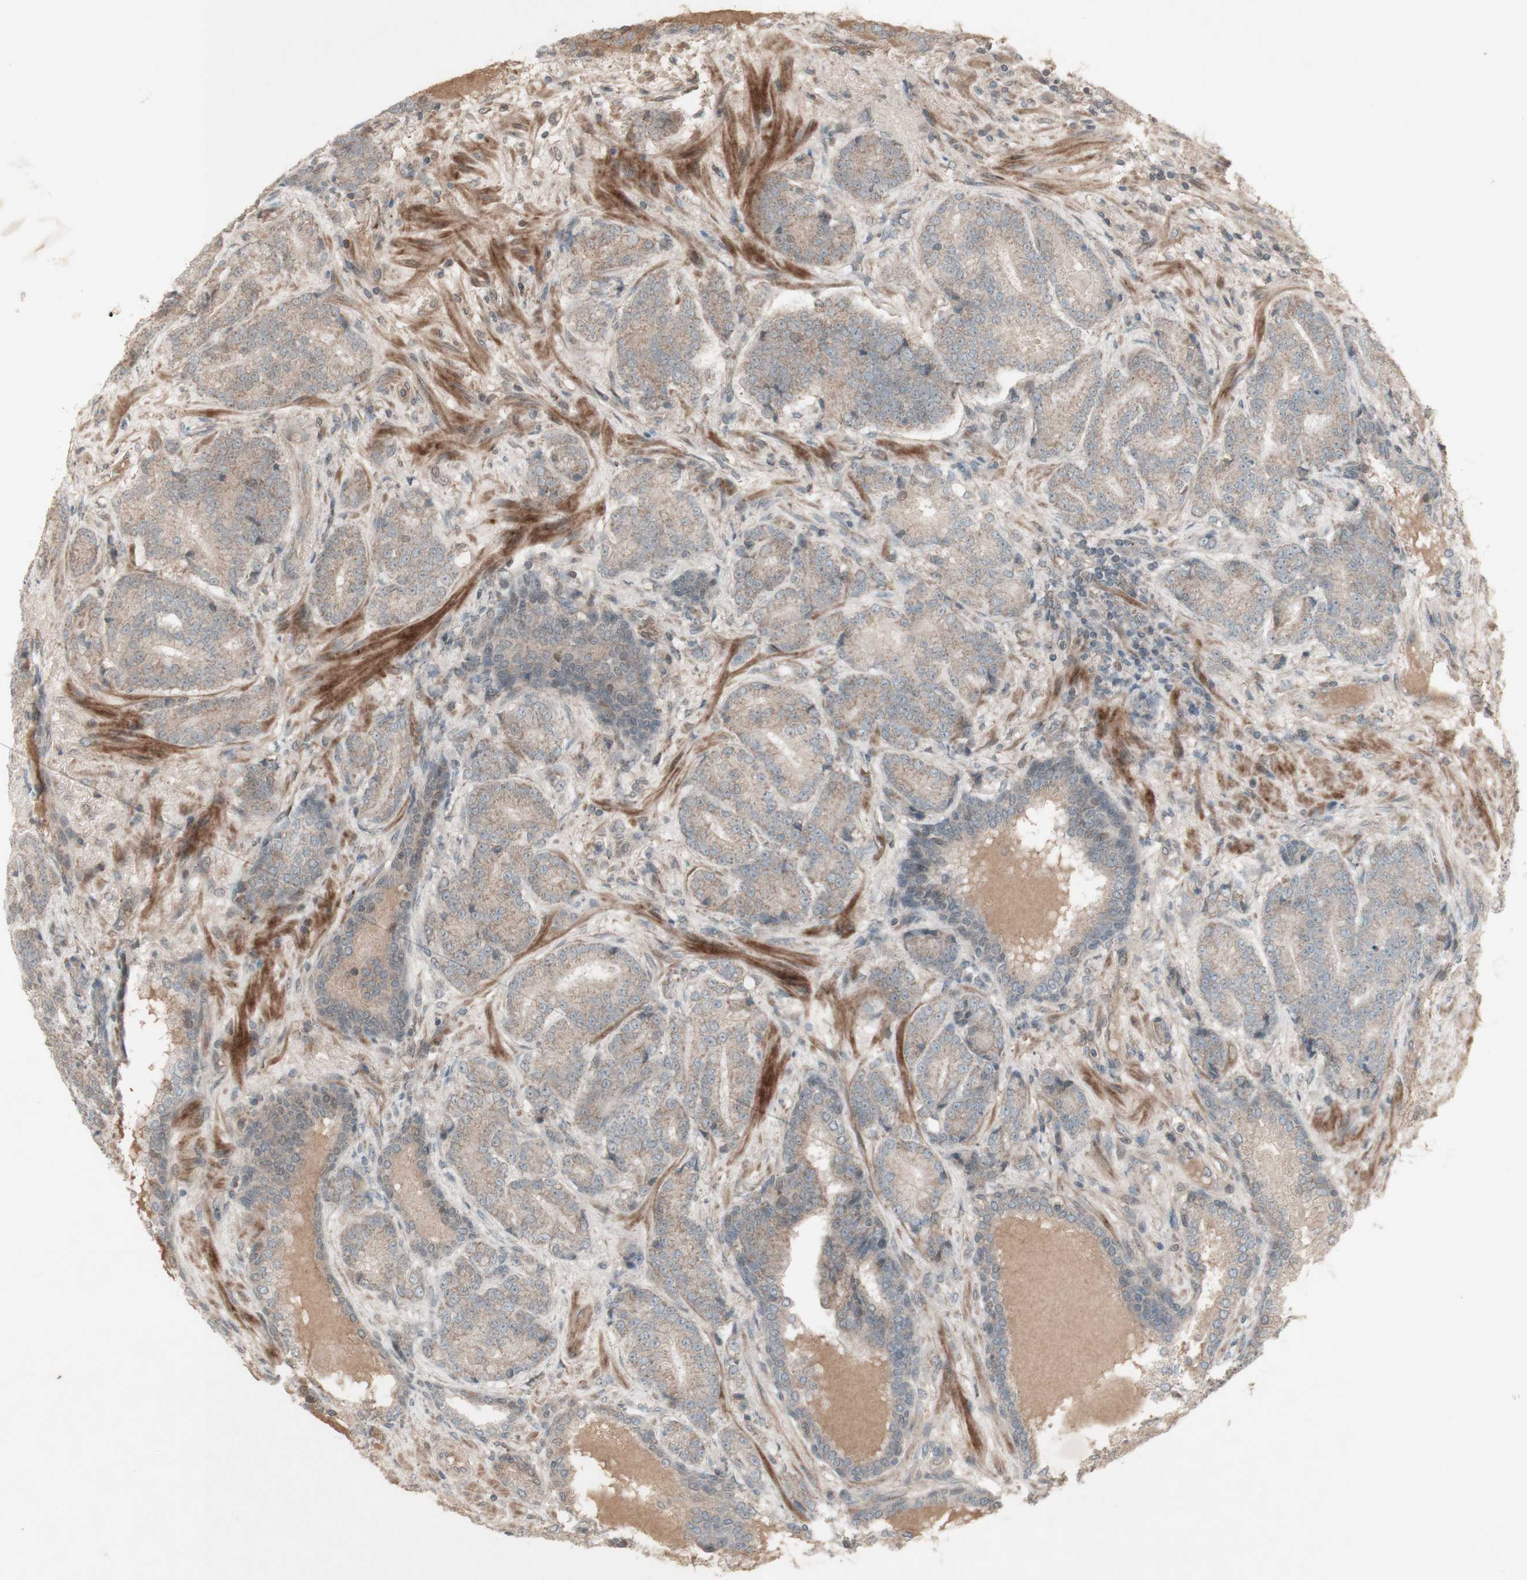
{"staining": {"intensity": "weak", "quantity": ">75%", "location": "cytoplasmic/membranous,nuclear"}, "tissue": "prostate cancer", "cell_type": "Tumor cells", "image_type": "cancer", "snomed": [{"axis": "morphology", "description": "Adenocarcinoma, High grade"}, {"axis": "topography", "description": "Prostate"}], "caption": "Immunohistochemical staining of human prostate cancer shows low levels of weak cytoplasmic/membranous and nuclear protein staining in approximately >75% of tumor cells.", "gene": "MSH6", "patient": {"sex": "male", "age": 61}}